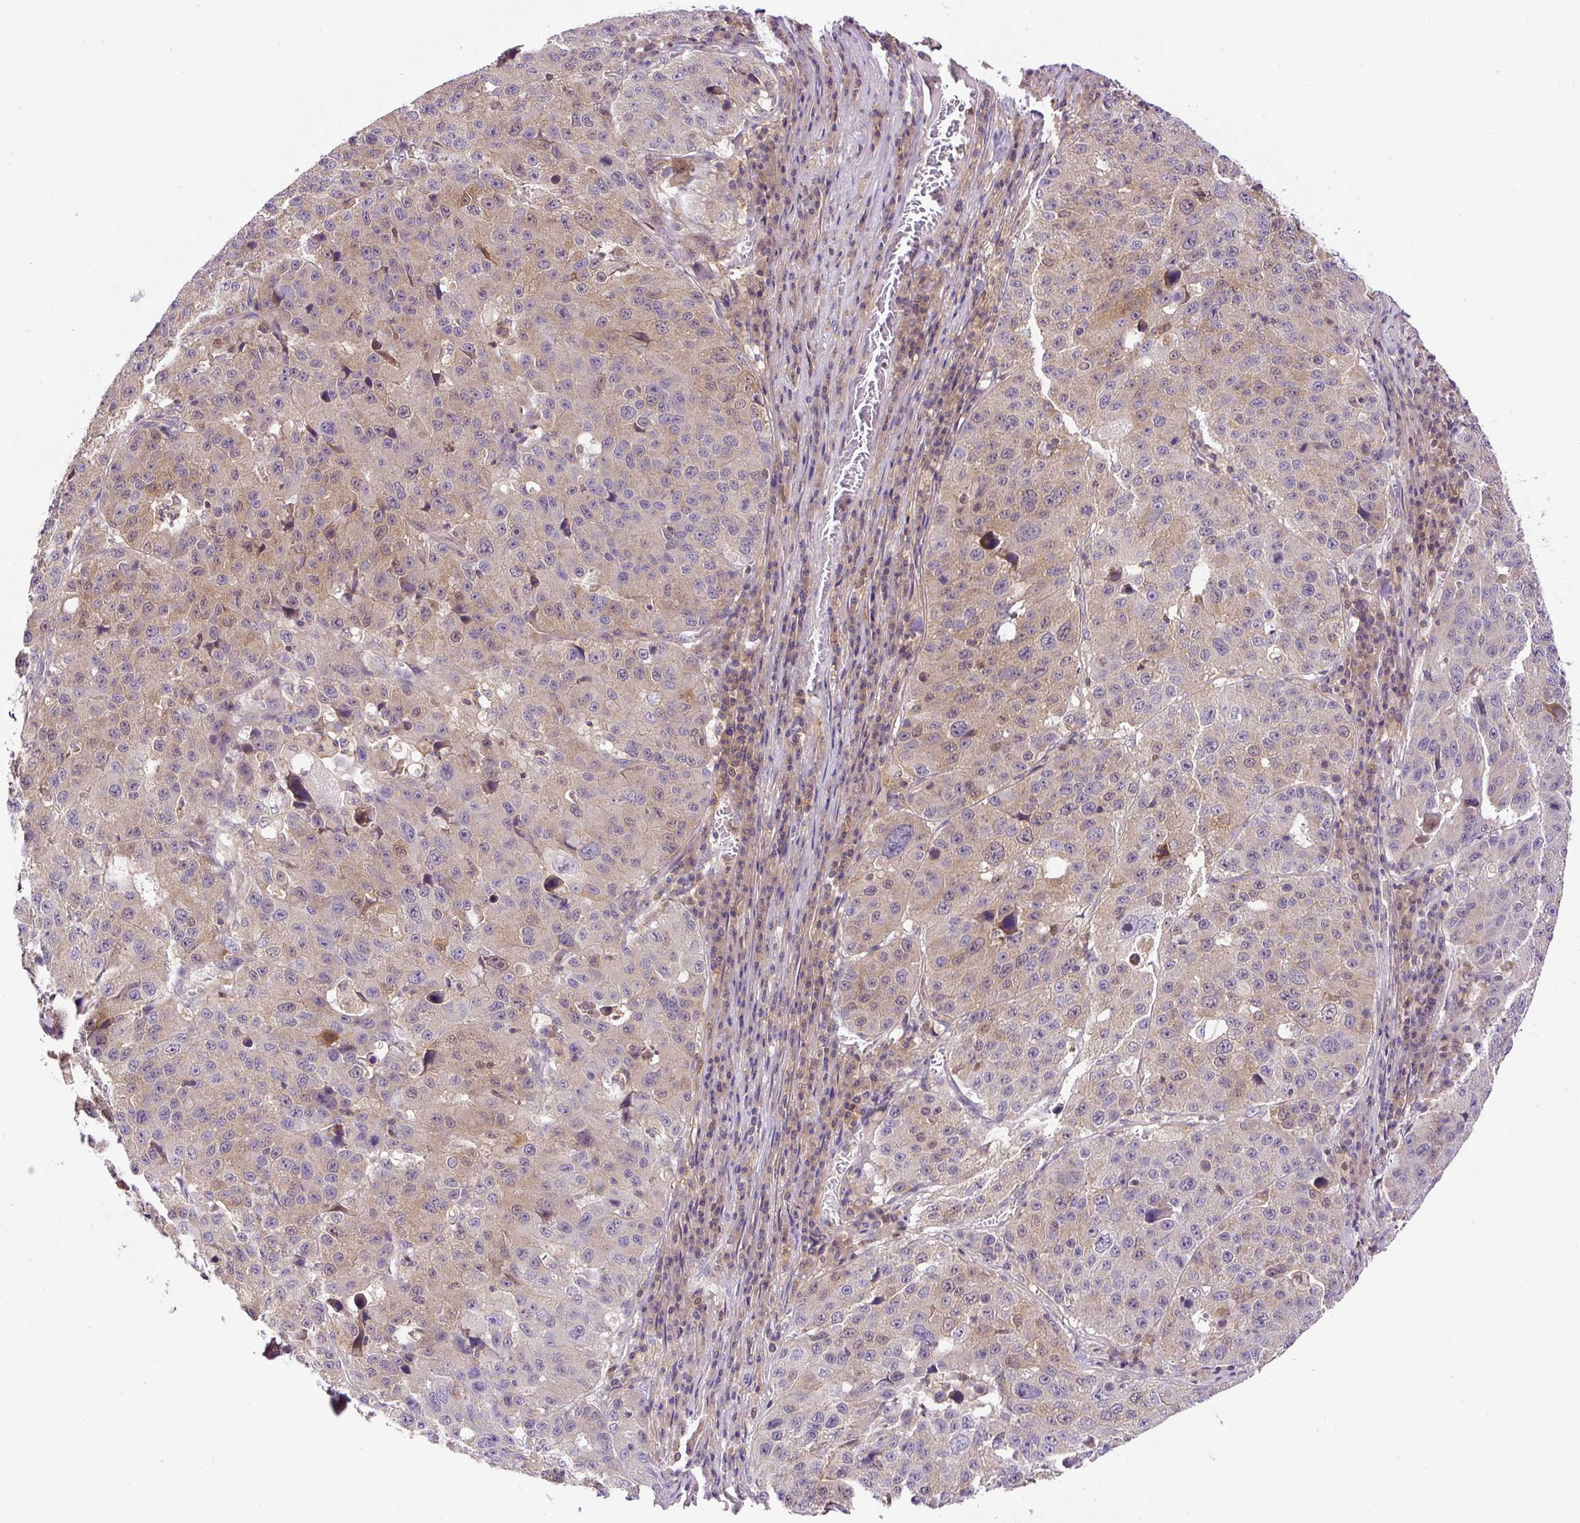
{"staining": {"intensity": "weak", "quantity": "<25%", "location": "cytoplasmic/membranous"}, "tissue": "stomach cancer", "cell_type": "Tumor cells", "image_type": "cancer", "snomed": [{"axis": "morphology", "description": "Adenocarcinoma, NOS"}, {"axis": "topography", "description": "Stomach"}], "caption": "Immunohistochemistry (IHC) of stomach cancer reveals no expression in tumor cells. (DAB immunohistochemistry, high magnification).", "gene": "CCDC28A", "patient": {"sex": "male", "age": 71}}